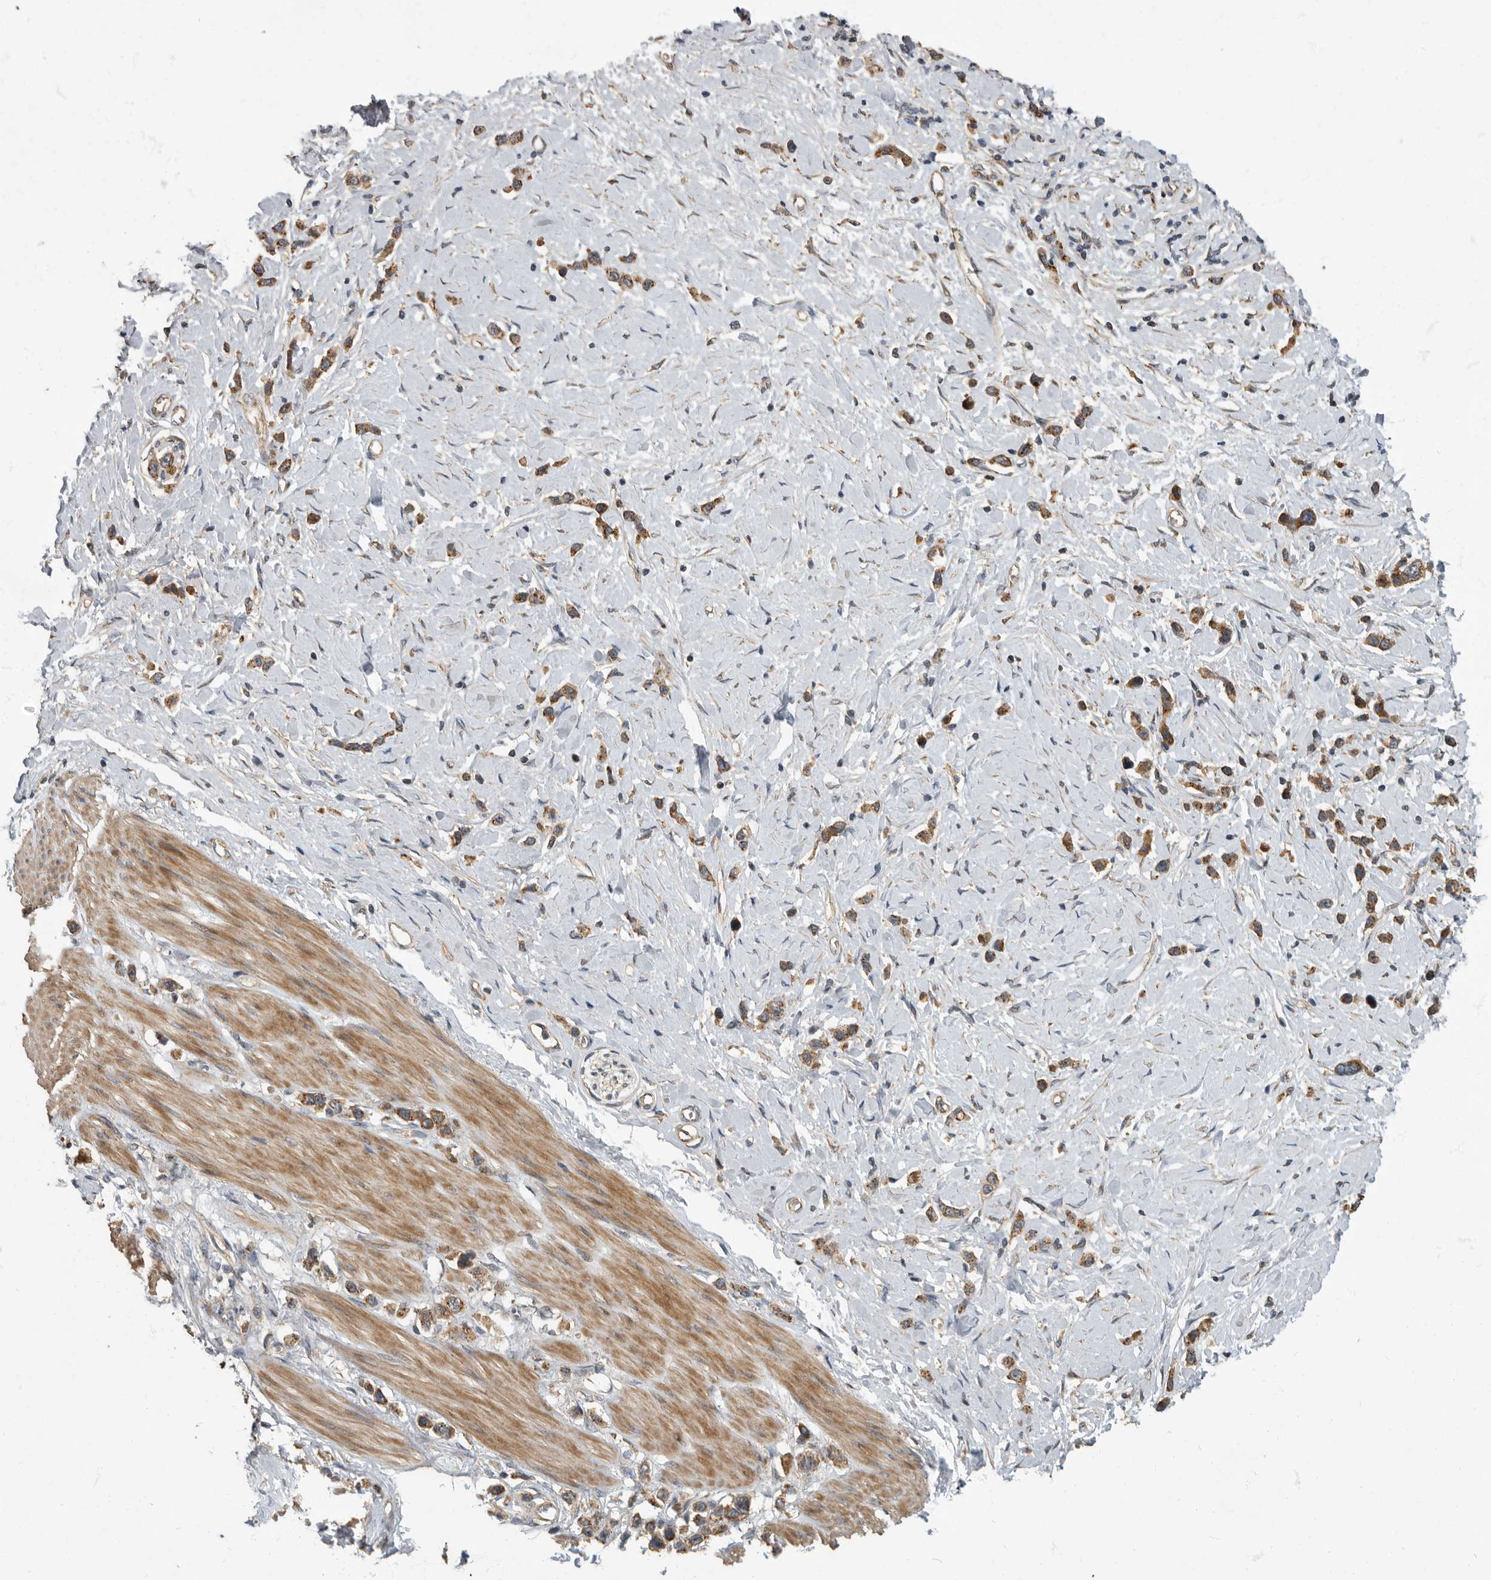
{"staining": {"intensity": "moderate", "quantity": ">75%", "location": "cytoplasmic/membranous"}, "tissue": "stomach cancer", "cell_type": "Tumor cells", "image_type": "cancer", "snomed": [{"axis": "morphology", "description": "Adenocarcinoma, NOS"}, {"axis": "topography", "description": "Stomach"}], "caption": "IHC histopathology image of neoplastic tissue: human adenocarcinoma (stomach) stained using immunohistochemistry exhibits medium levels of moderate protein expression localized specifically in the cytoplasmic/membranous of tumor cells, appearing as a cytoplasmic/membranous brown color.", "gene": "IQCK", "patient": {"sex": "female", "age": 65}}